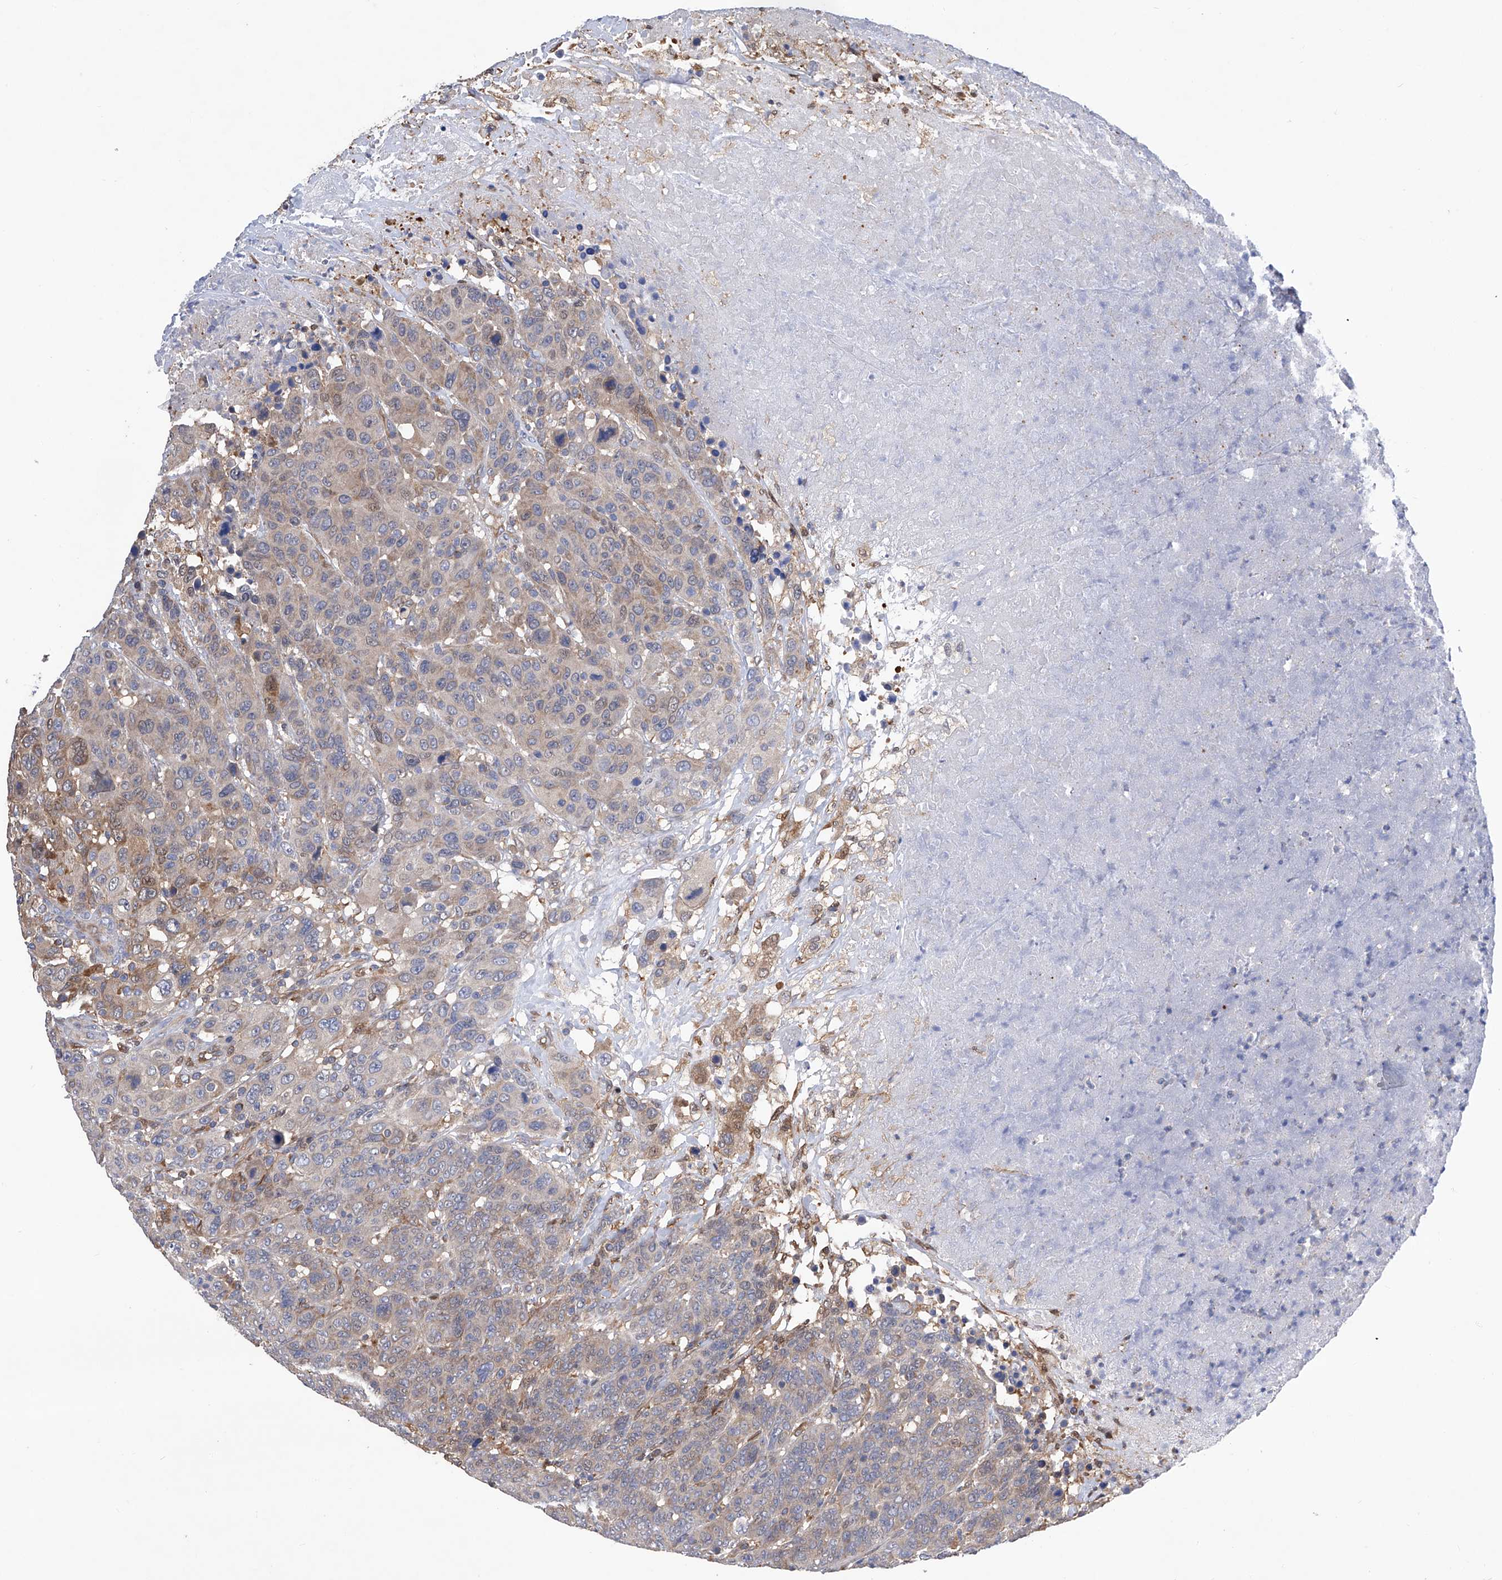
{"staining": {"intensity": "weak", "quantity": "25%-75%", "location": "cytoplasmic/membranous"}, "tissue": "breast cancer", "cell_type": "Tumor cells", "image_type": "cancer", "snomed": [{"axis": "morphology", "description": "Duct carcinoma"}, {"axis": "topography", "description": "Breast"}], "caption": "This is an image of immunohistochemistry (IHC) staining of invasive ductal carcinoma (breast), which shows weak staining in the cytoplasmic/membranous of tumor cells.", "gene": "SPATA20", "patient": {"sex": "female", "age": 37}}